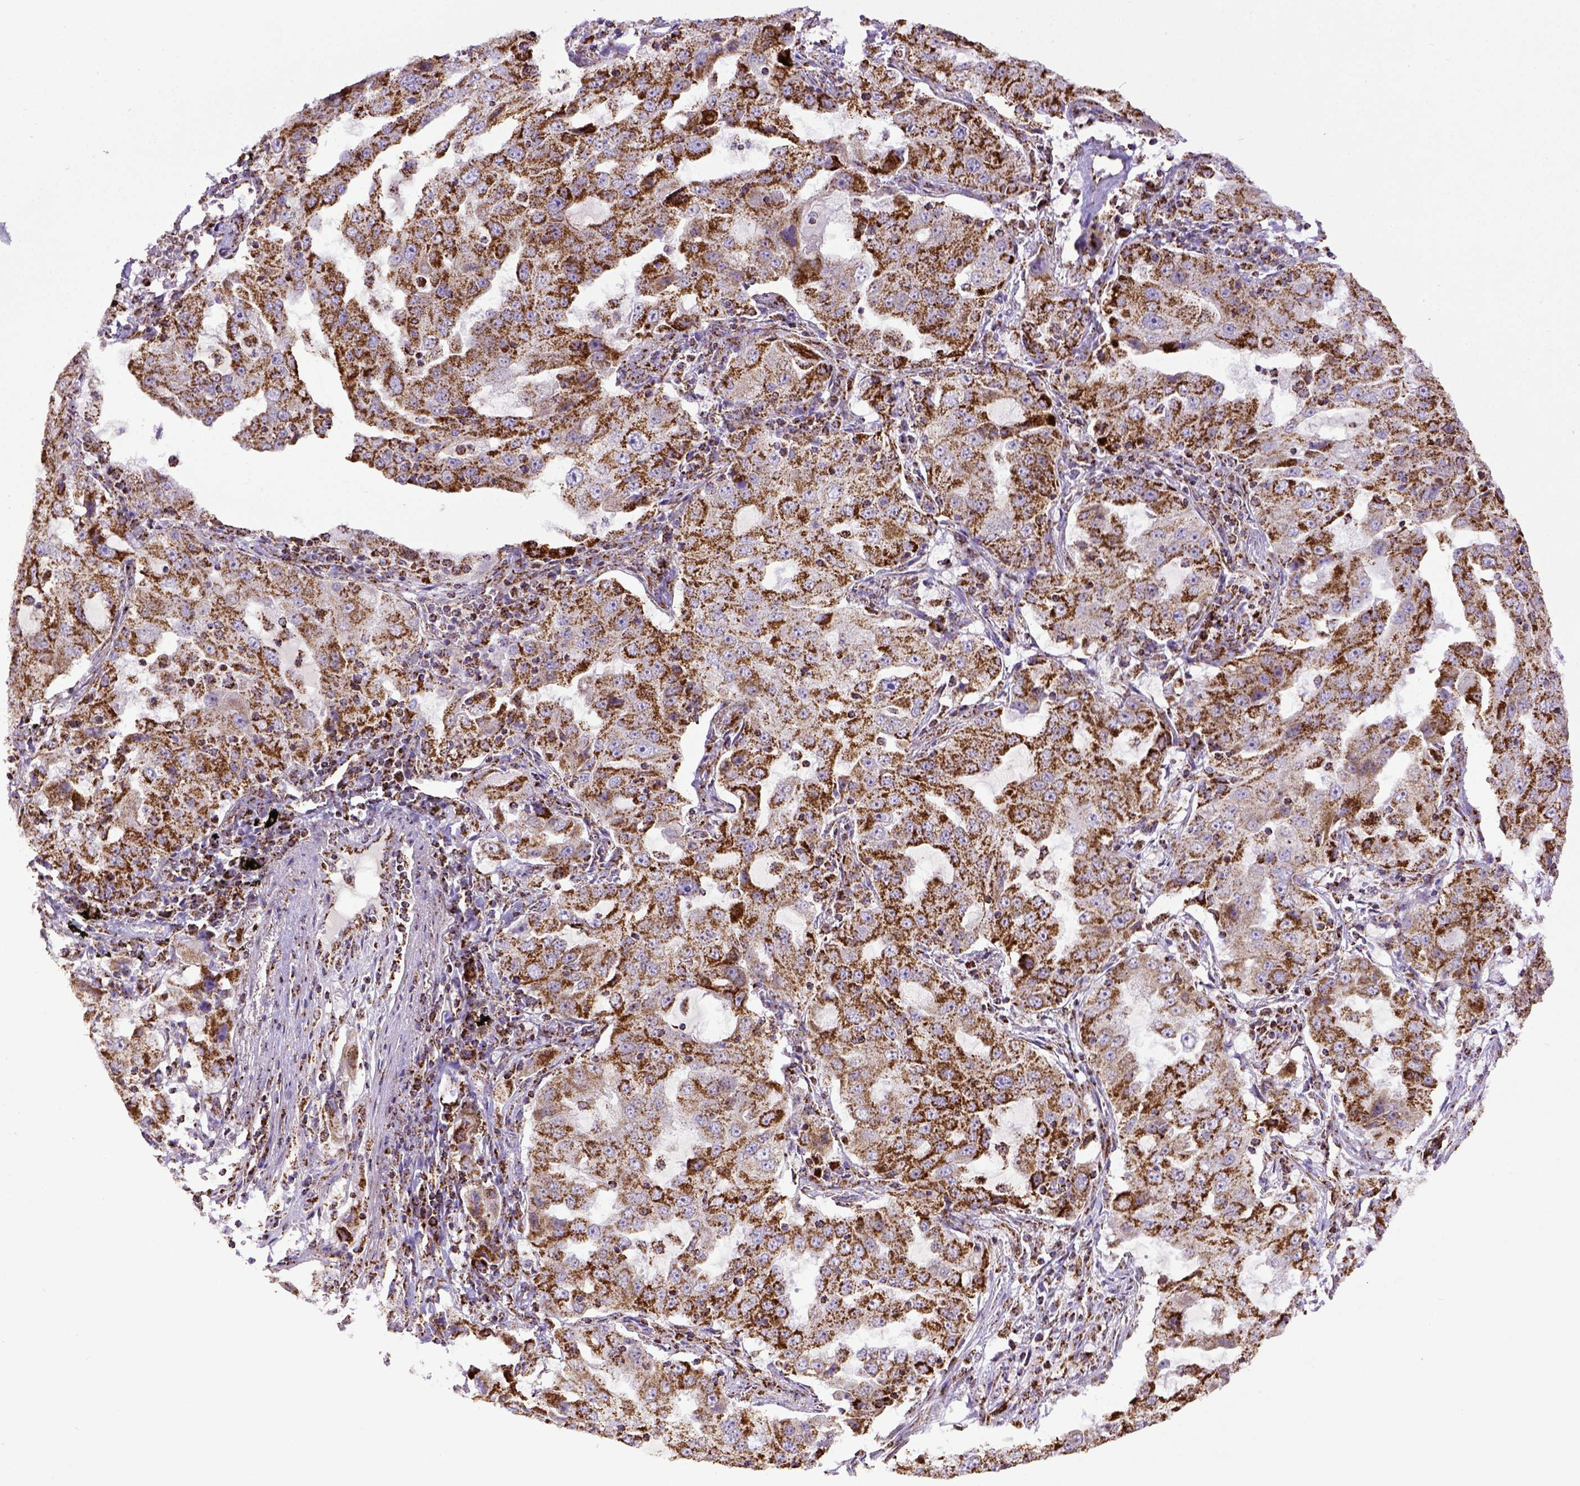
{"staining": {"intensity": "strong", "quantity": ">75%", "location": "cytoplasmic/membranous"}, "tissue": "lung cancer", "cell_type": "Tumor cells", "image_type": "cancer", "snomed": [{"axis": "morphology", "description": "Adenocarcinoma, NOS"}, {"axis": "topography", "description": "Lung"}], "caption": "Protein analysis of lung cancer (adenocarcinoma) tissue reveals strong cytoplasmic/membranous staining in approximately >75% of tumor cells. The staining is performed using DAB brown chromogen to label protein expression. The nuclei are counter-stained blue using hematoxylin.", "gene": "MT-CO1", "patient": {"sex": "female", "age": 61}}